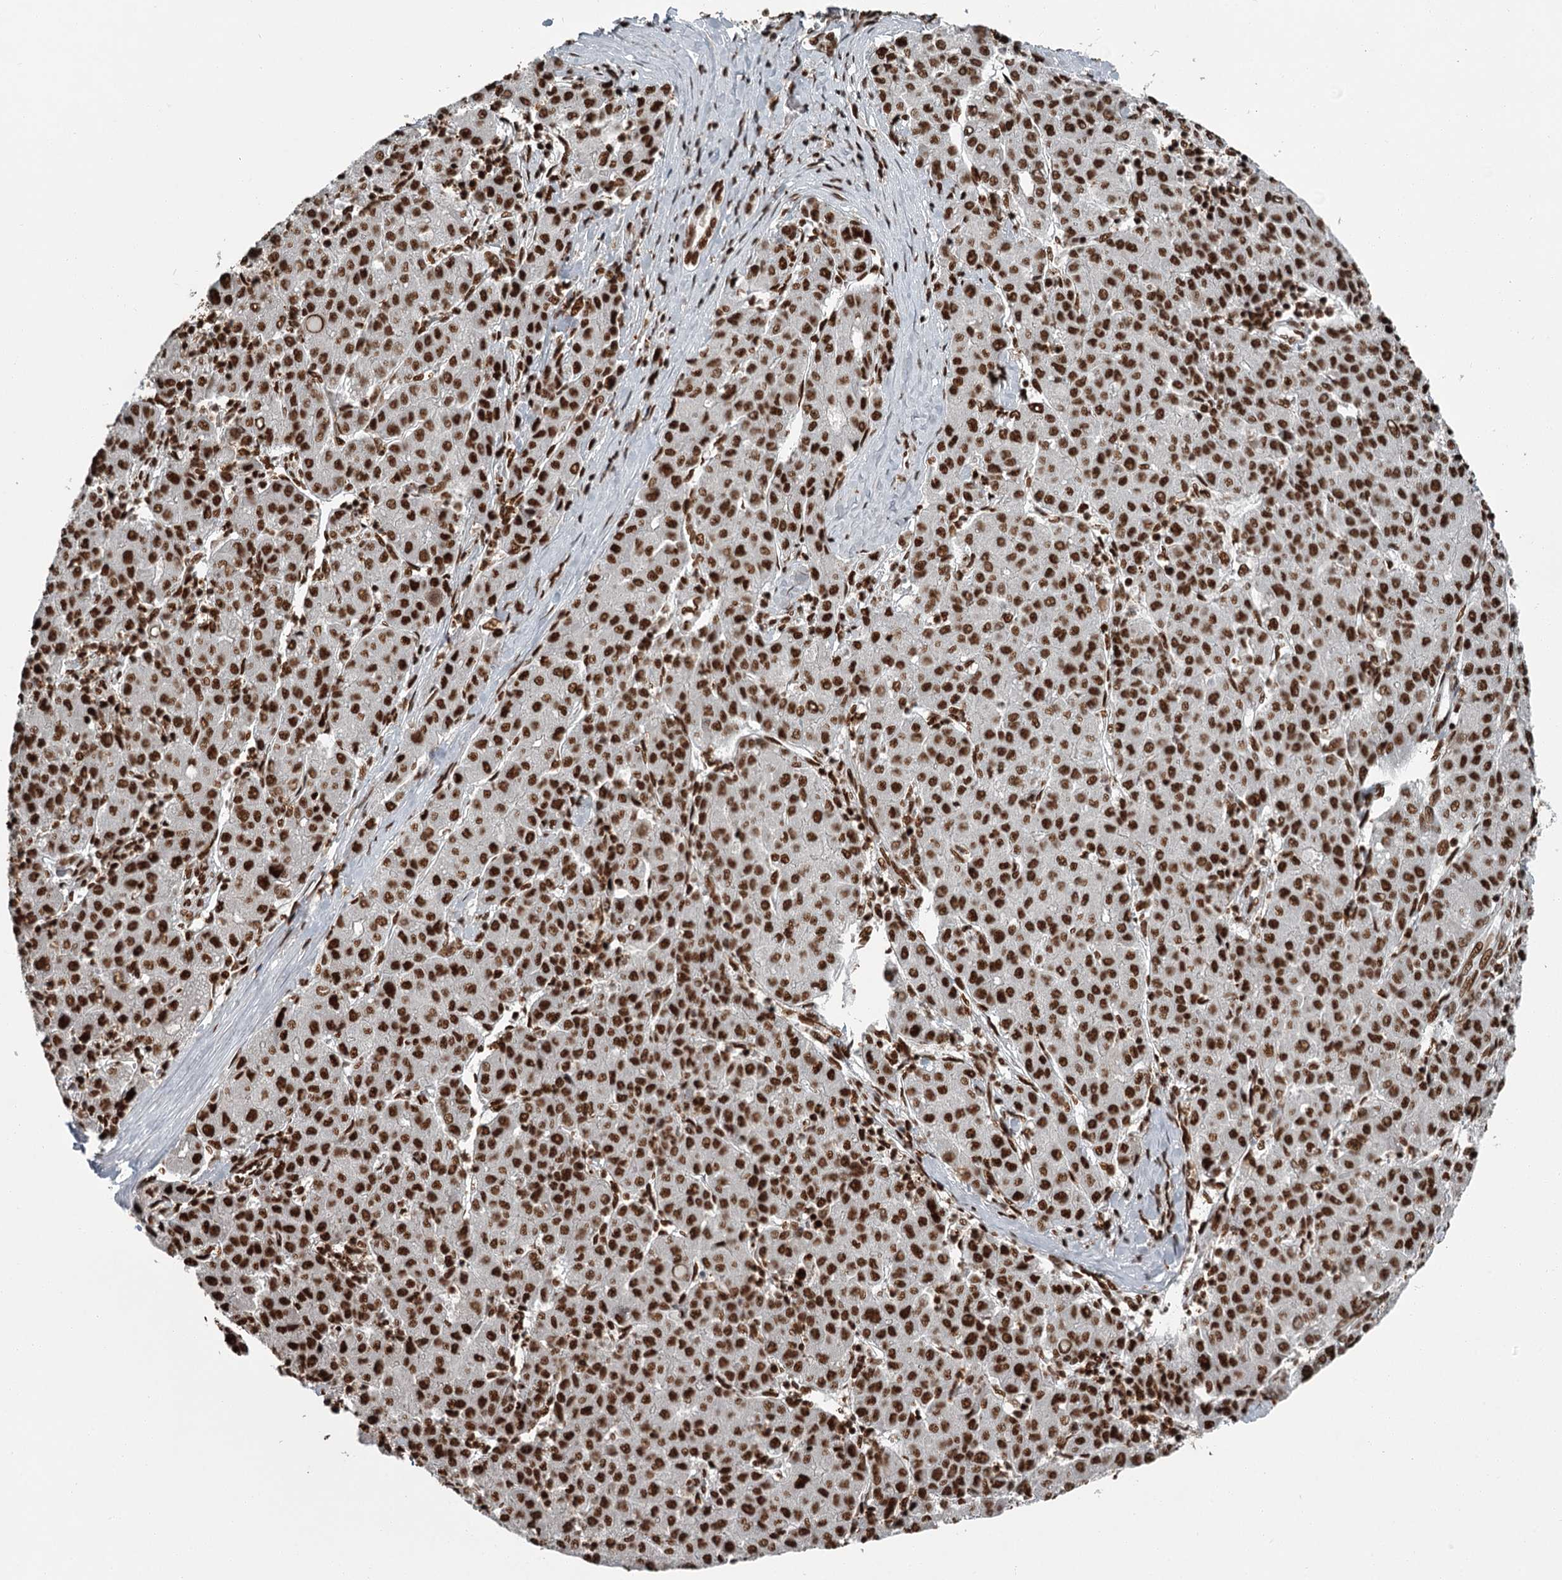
{"staining": {"intensity": "strong", "quantity": ">75%", "location": "nuclear"}, "tissue": "liver cancer", "cell_type": "Tumor cells", "image_type": "cancer", "snomed": [{"axis": "morphology", "description": "Carcinoma, Hepatocellular, NOS"}, {"axis": "topography", "description": "Liver"}], "caption": "A brown stain highlights strong nuclear positivity of a protein in human liver hepatocellular carcinoma tumor cells.", "gene": "RBBP7", "patient": {"sex": "male", "age": 65}}